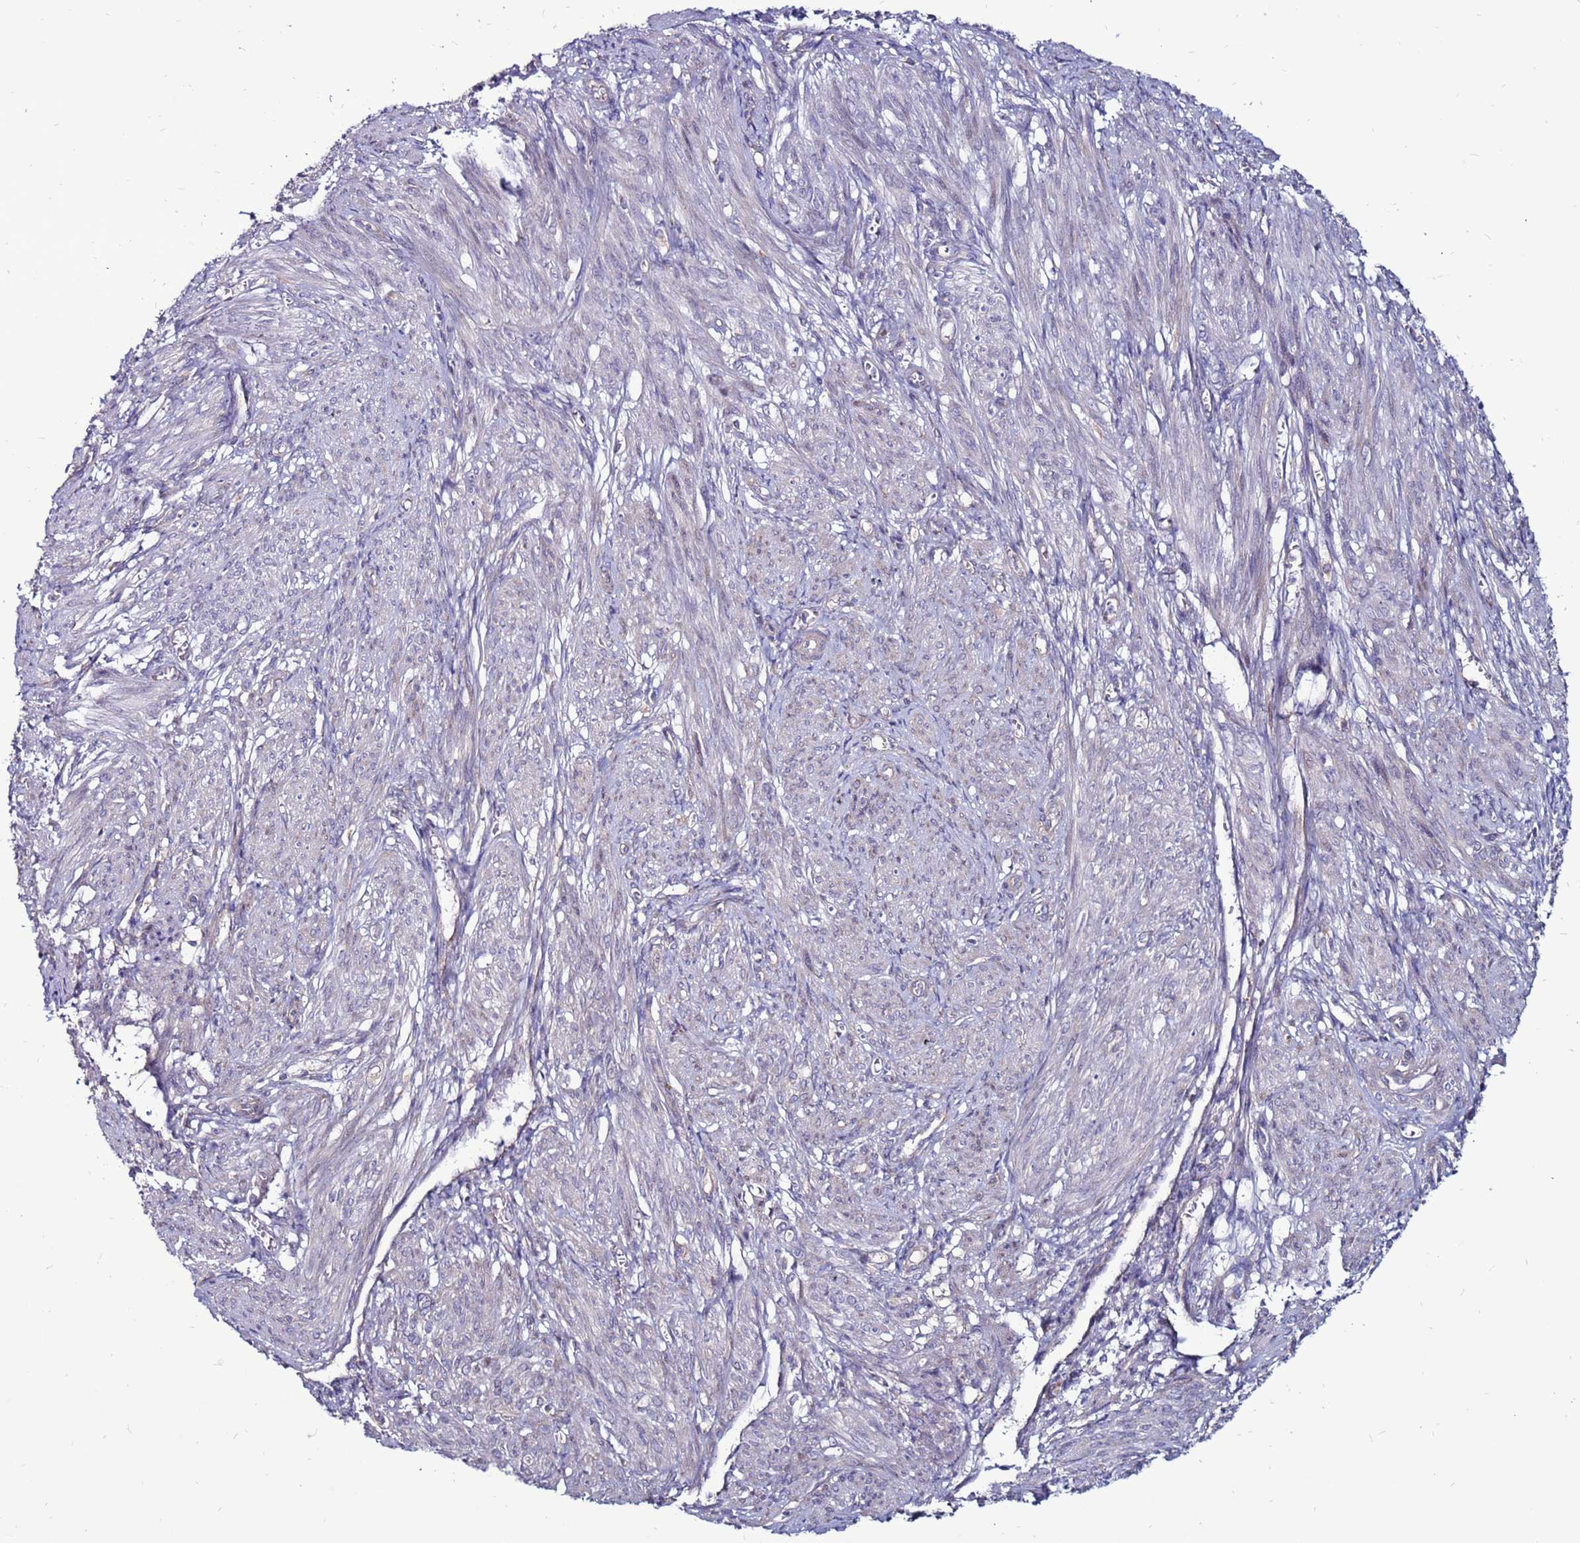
{"staining": {"intensity": "negative", "quantity": "none", "location": "none"}, "tissue": "smooth muscle", "cell_type": "Smooth muscle cells", "image_type": "normal", "snomed": [{"axis": "morphology", "description": "Normal tissue, NOS"}, {"axis": "topography", "description": "Smooth muscle"}], "caption": "A high-resolution micrograph shows immunohistochemistry (IHC) staining of unremarkable smooth muscle, which shows no significant expression in smooth muscle cells.", "gene": "GPN3", "patient": {"sex": "female", "age": 39}}